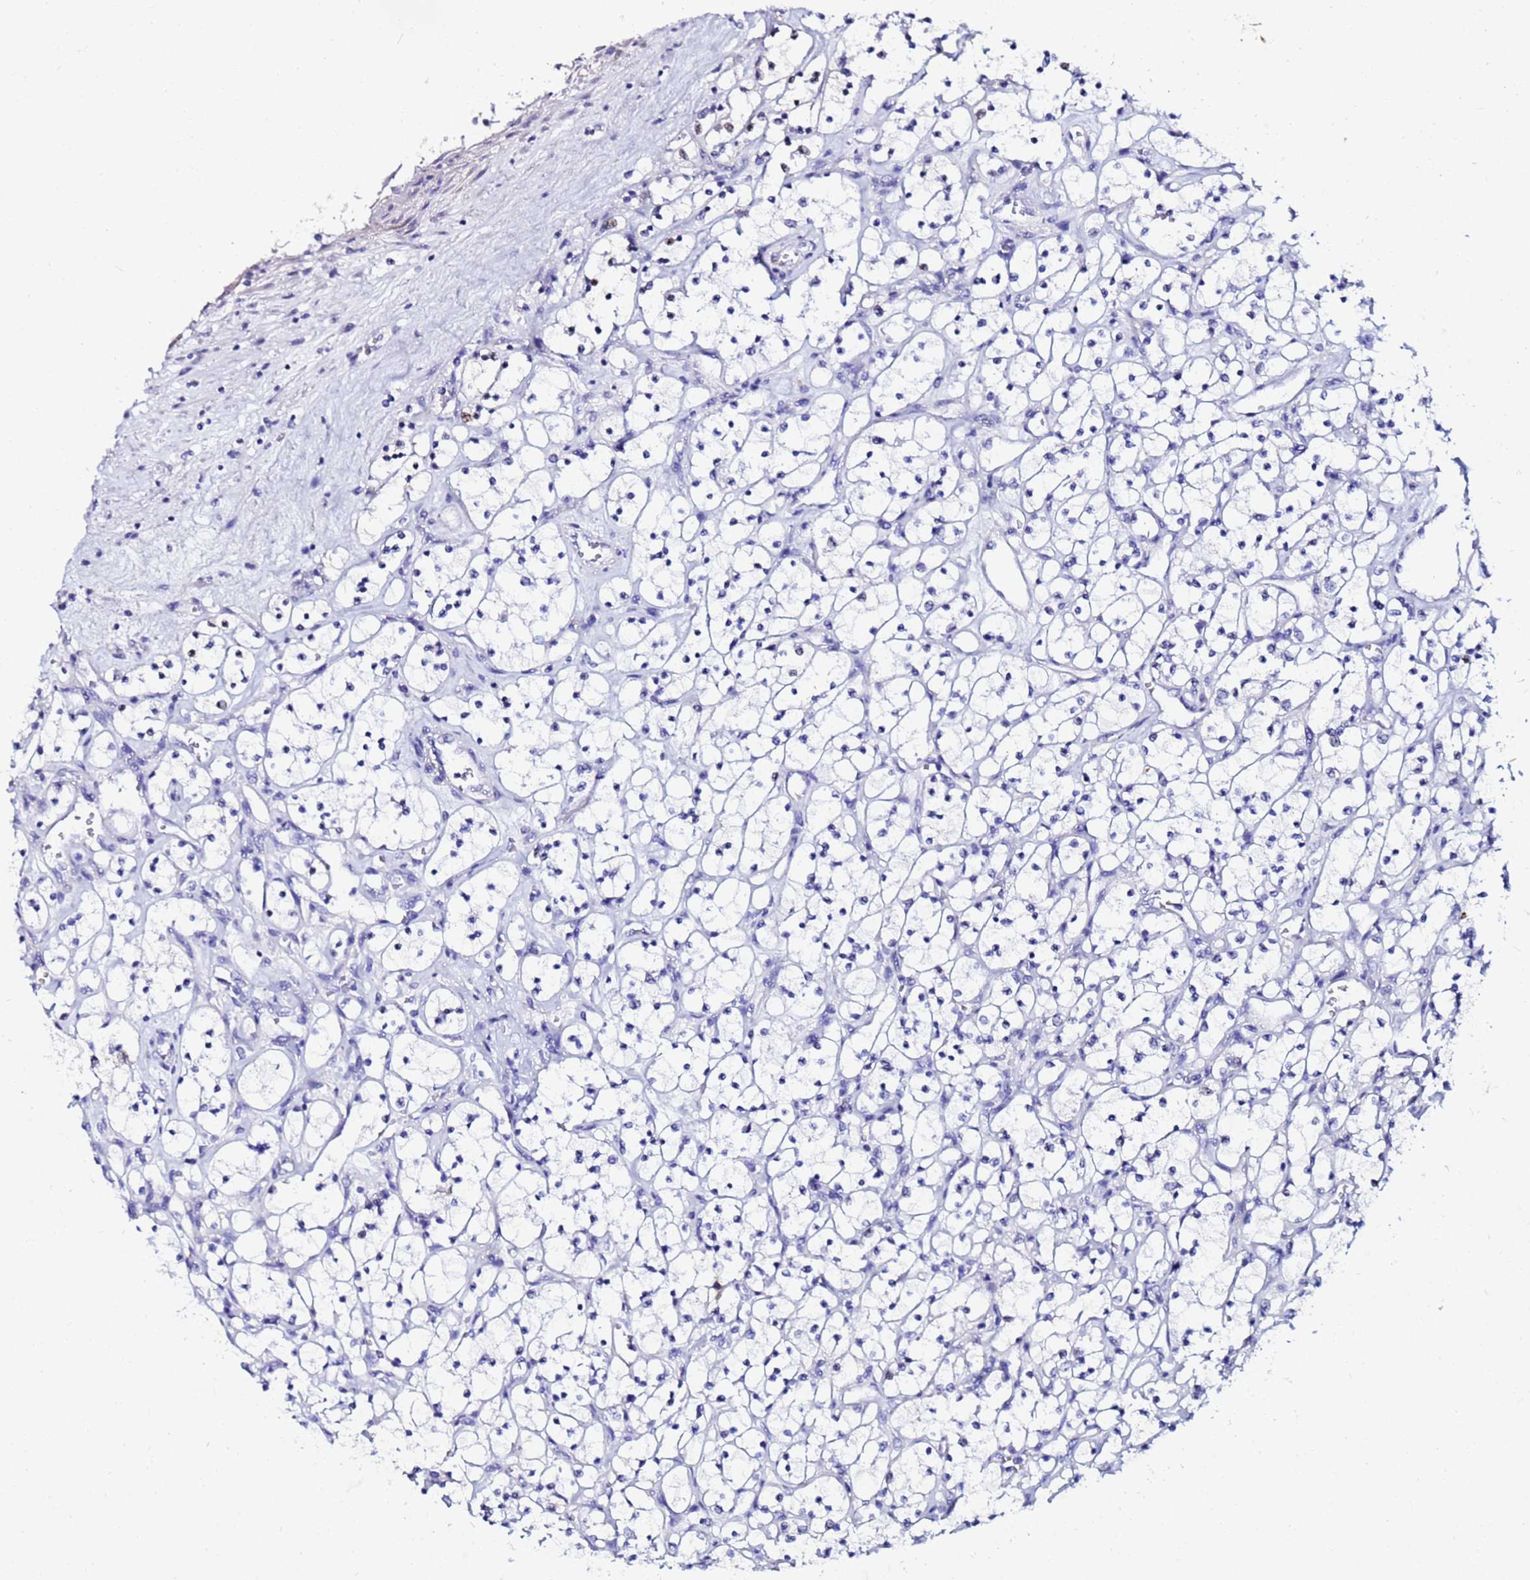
{"staining": {"intensity": "negative", "quantity": "none", "location": "none"}, "tissue": "renal cancer", "cell_type": "Tumor cells", "image_type": "cancer", "snomed": [{"axis": "morphology", "description": "Adenocarcinoma, NOS"}, {"axis": "topography", "description": "Kidney"}], "caption": "This is an immunohistochemistry (IHC) photomicrograph of human renal cancer (adenocarcinoma). There is no expression in tumor cells.", "gene": "PPP1R14C", "patient": {"sex": "female", "age": 69}}